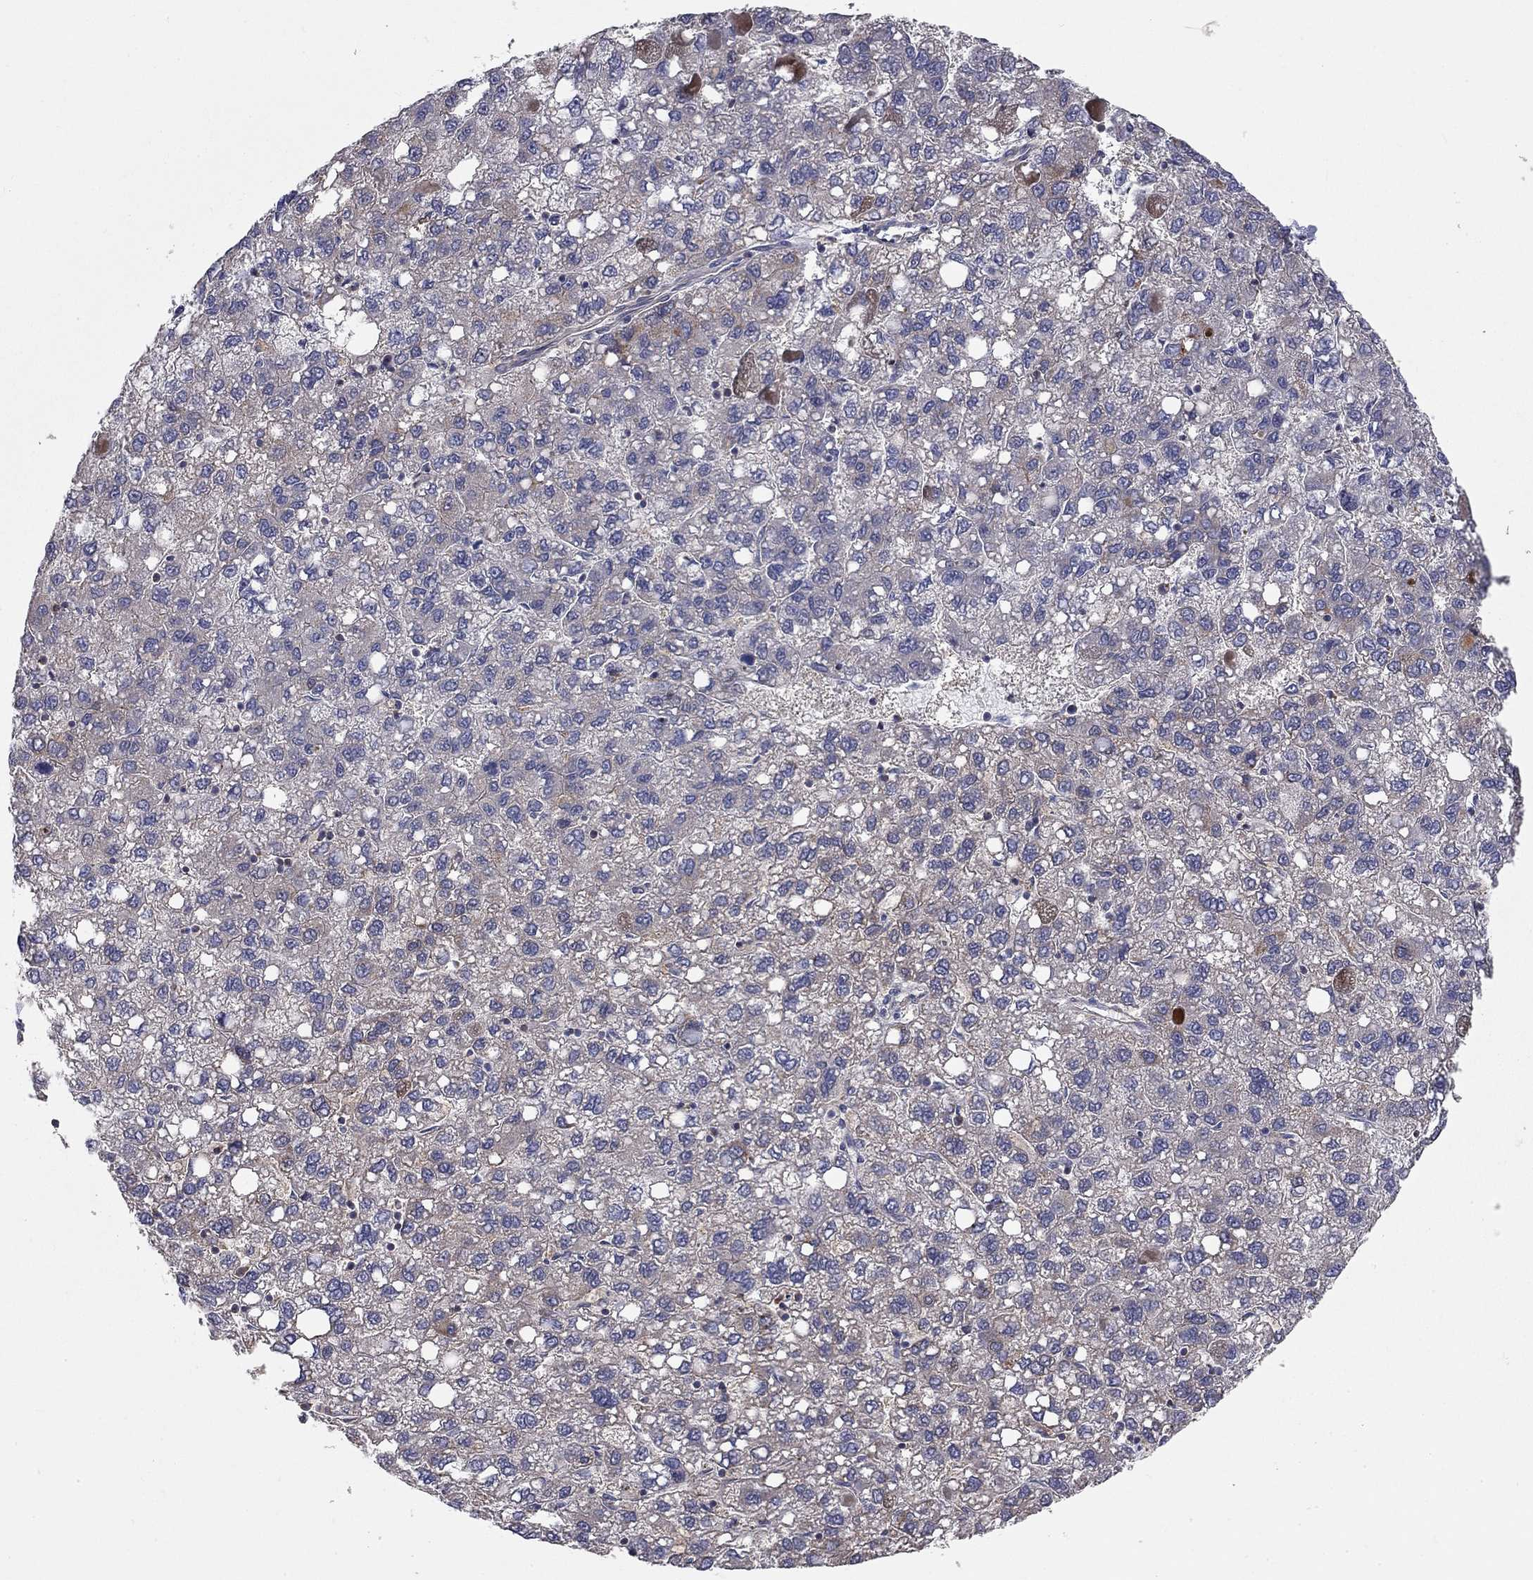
{"staining": {"intensity": "negative", "quantity": "none", "location": "none"}, "tissue": "liver cancer", "cell_type": "Tumor cells", "image_type": "cancer", "snomed": [{"axis": "morphology", "description": "Carcinoma, Hepatocellular, NOS"}, {"axis": "topography", "description": "Liver"}], "caption": "DAB immunohistochemical staining of hepatocellular carcinoma (liver) exhibits no significant staining in tumor cells.", "gene": "KANSL1L", "patient": {"sex": "female", "age": 82}}